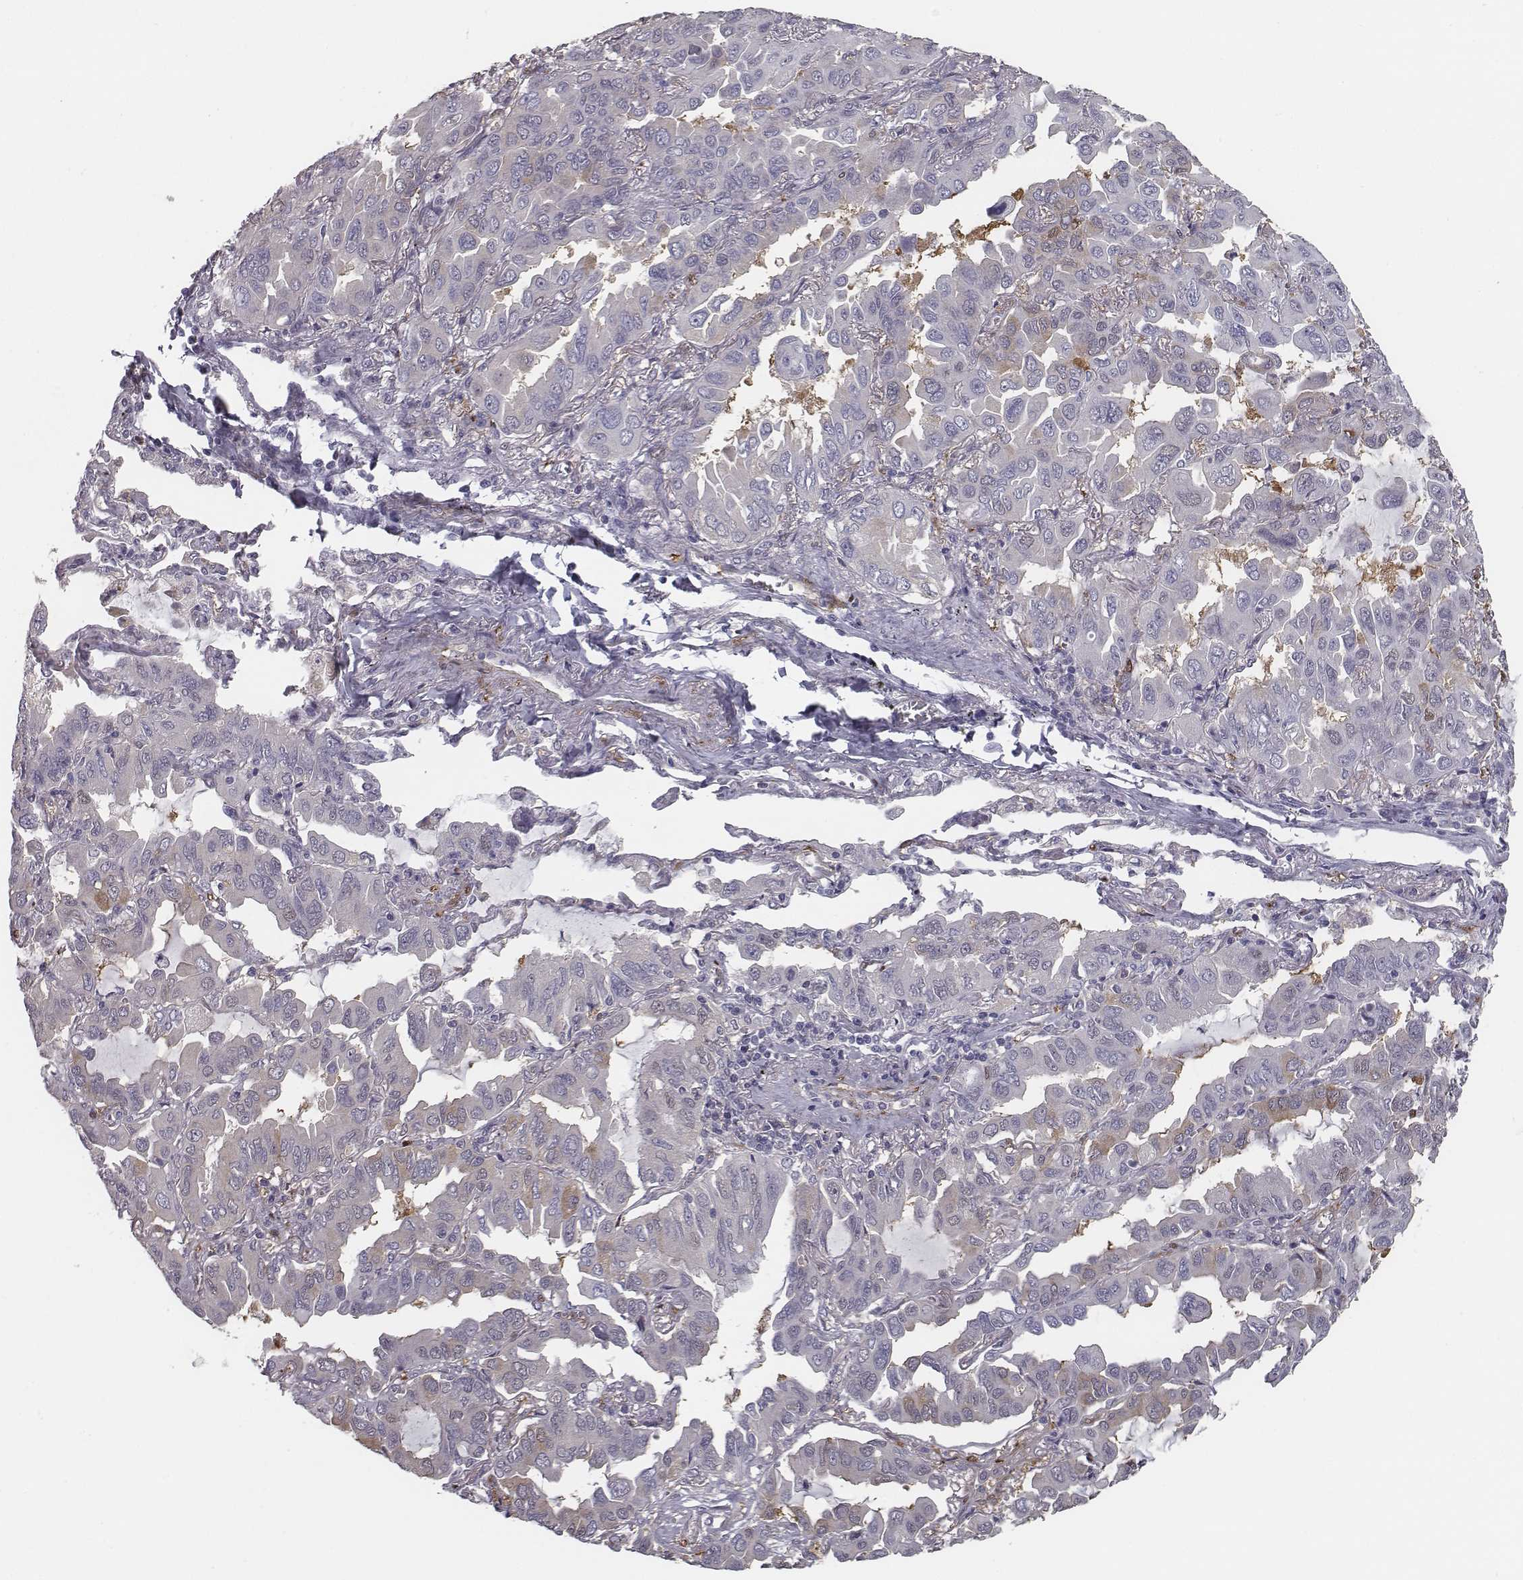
{"staining": {"intensity": "moderate", "quantity": "<25%", "location": "cytoplasmic/membranous"}, "tissue": "lung cancer", "cell_type": "Tumor cells", "image_type": "cancer", "snomed": [{"axis": "morphology", "description": "Adenocarcinoma, NOS"}, {"axis": "topography", "description": "Lung"}], "caption": "Lung cancer tissue shows moderate cytoplasmic/membranous expression in about <25% of tumor cells, visualized by immunohistochemistry. The protein is stained brown, and the nuclei are stained in blue (DAB (3,3'-diaminobenzidine) IHC with brightfield microscopy, high magnification).", "gene": "ISYNA1", "patient": {"sex": "male", "age": 64}}